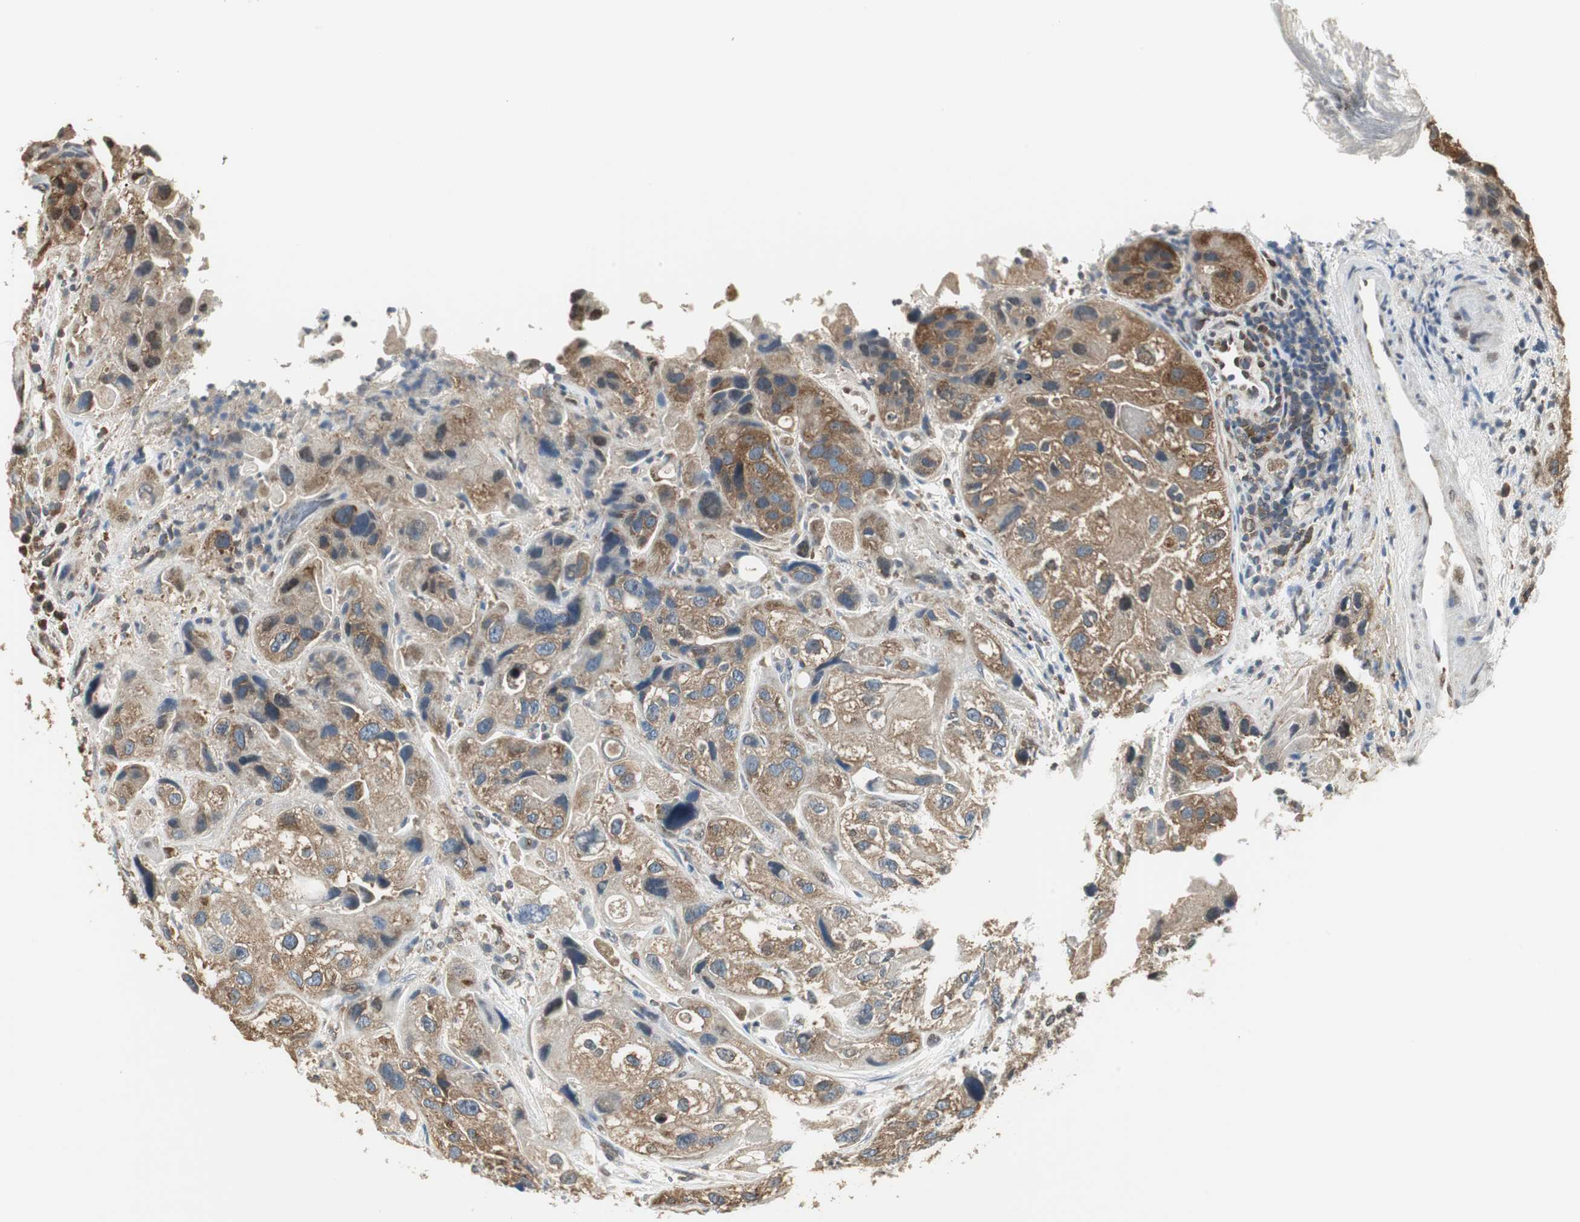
{"staining": {"intensity": "moderate", "quantity": ">75%", "location": "cytoplasmic/membranous"}, "tissue": "urothelial cancer", "cell_type": "Tumor cells", "image_type": "cancer", "snomed": [{"axis": "morphology", "description": "Urothelial carcinoma, High grade"}, {"axis": "topography", "description": "Urinary bladder"}], "caption": "Immunohistochemical staining of urothelial cancer displays medium levels of moderate cytoplasmic/membranous protein expression in approximately >75% of tumor cells.", "gene": "CCT5", "patient": {"sex": "female", "age": 64}}